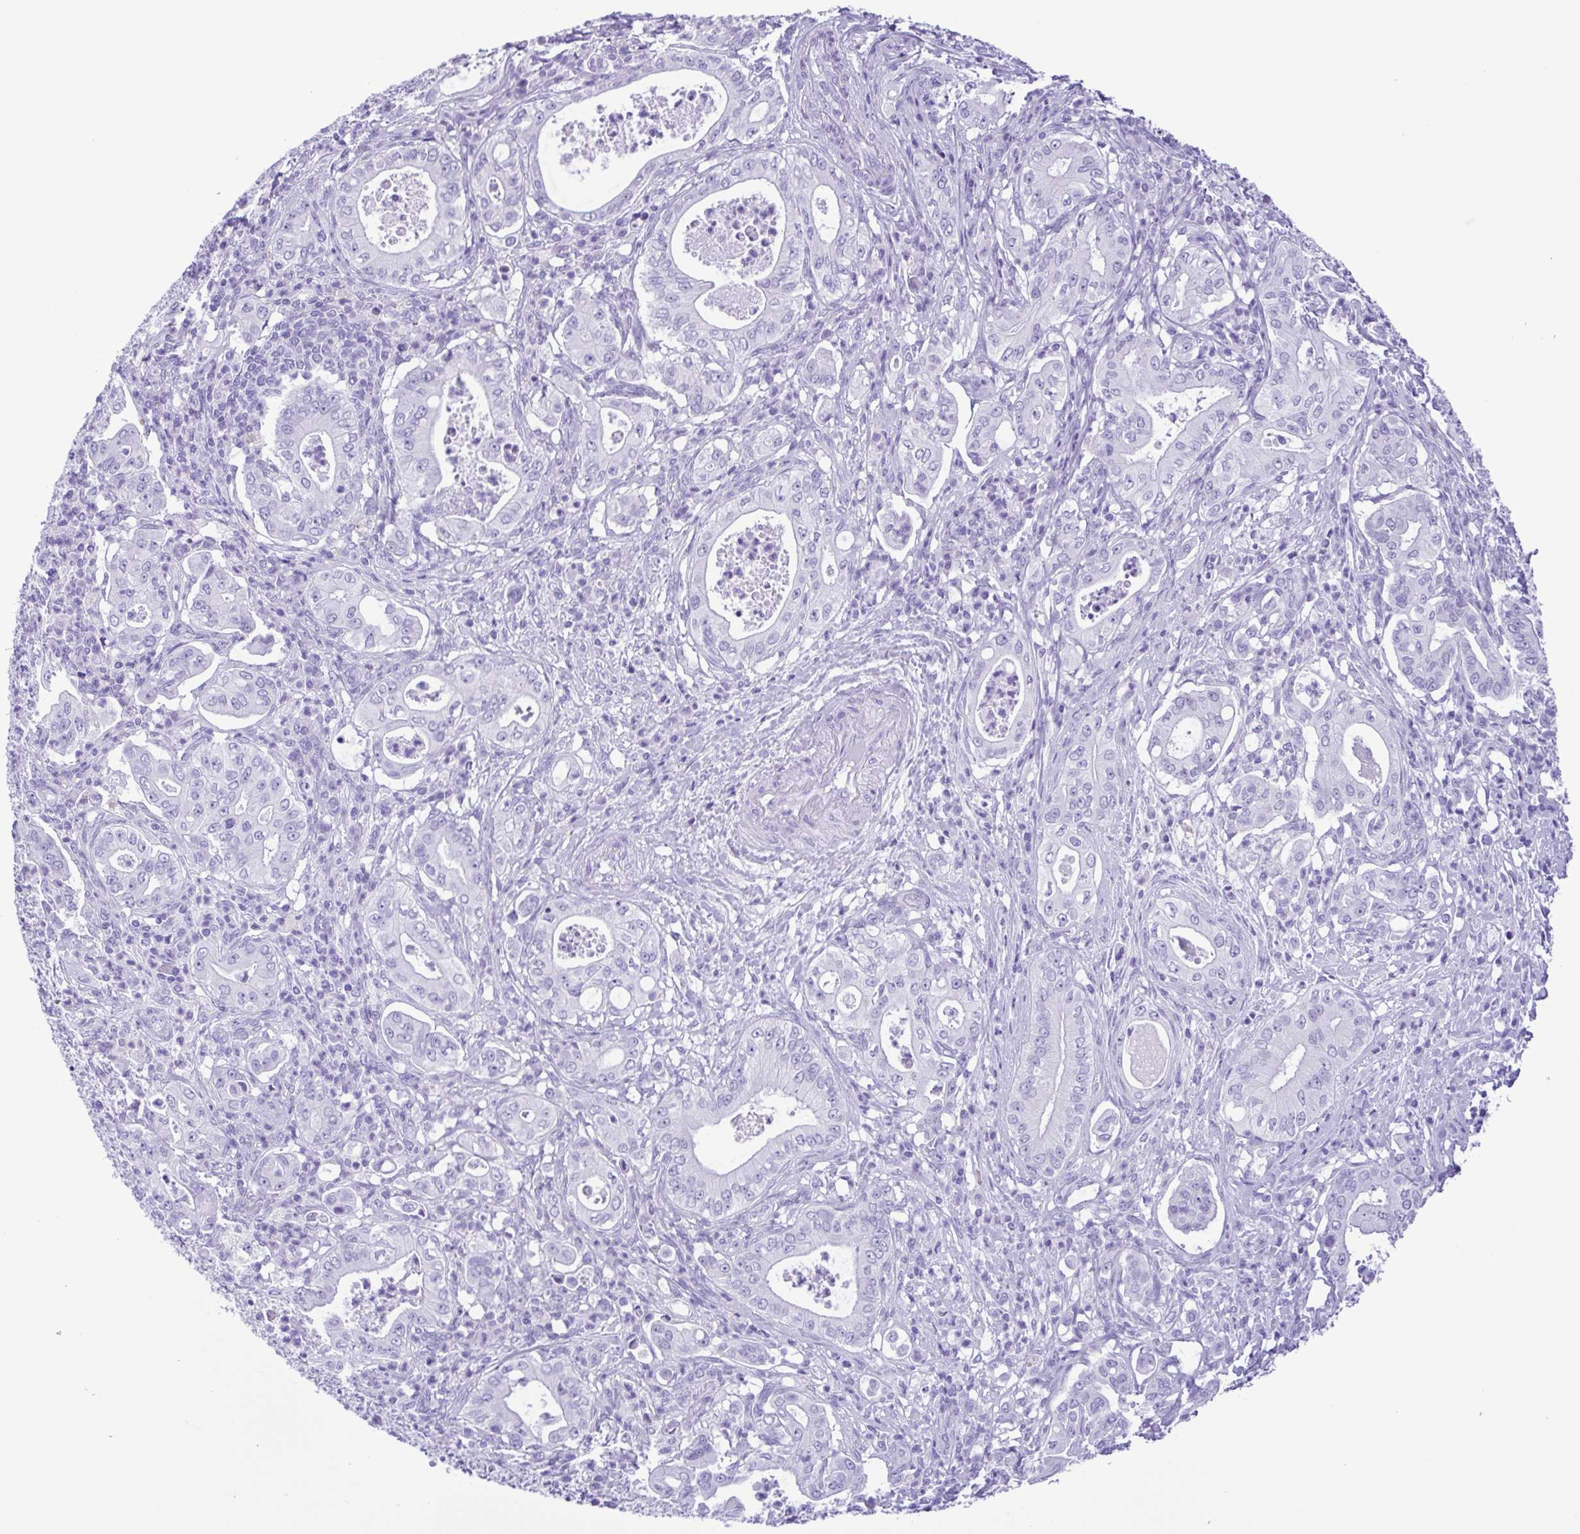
{"staining": {"intensity": "negative", "quantity": "none", "location": "none"}, "tissue": "pancreatic cancer", "cell_type": "Tumor cells", "image_type": "cancer", "snomed": [{"axis": "morphology", "description": "Adenocarcinoma, NOS"}, {"axis": "topography", "description": "Pancreas"}], "caption": "This is a micrograph of immunohistochemistry staining of pancreatic cancer (adenocarcinoma), which shows no staining in tumor cells.", "gene": "OVGP1", "patient": {"sex": "male", "age": 71}}